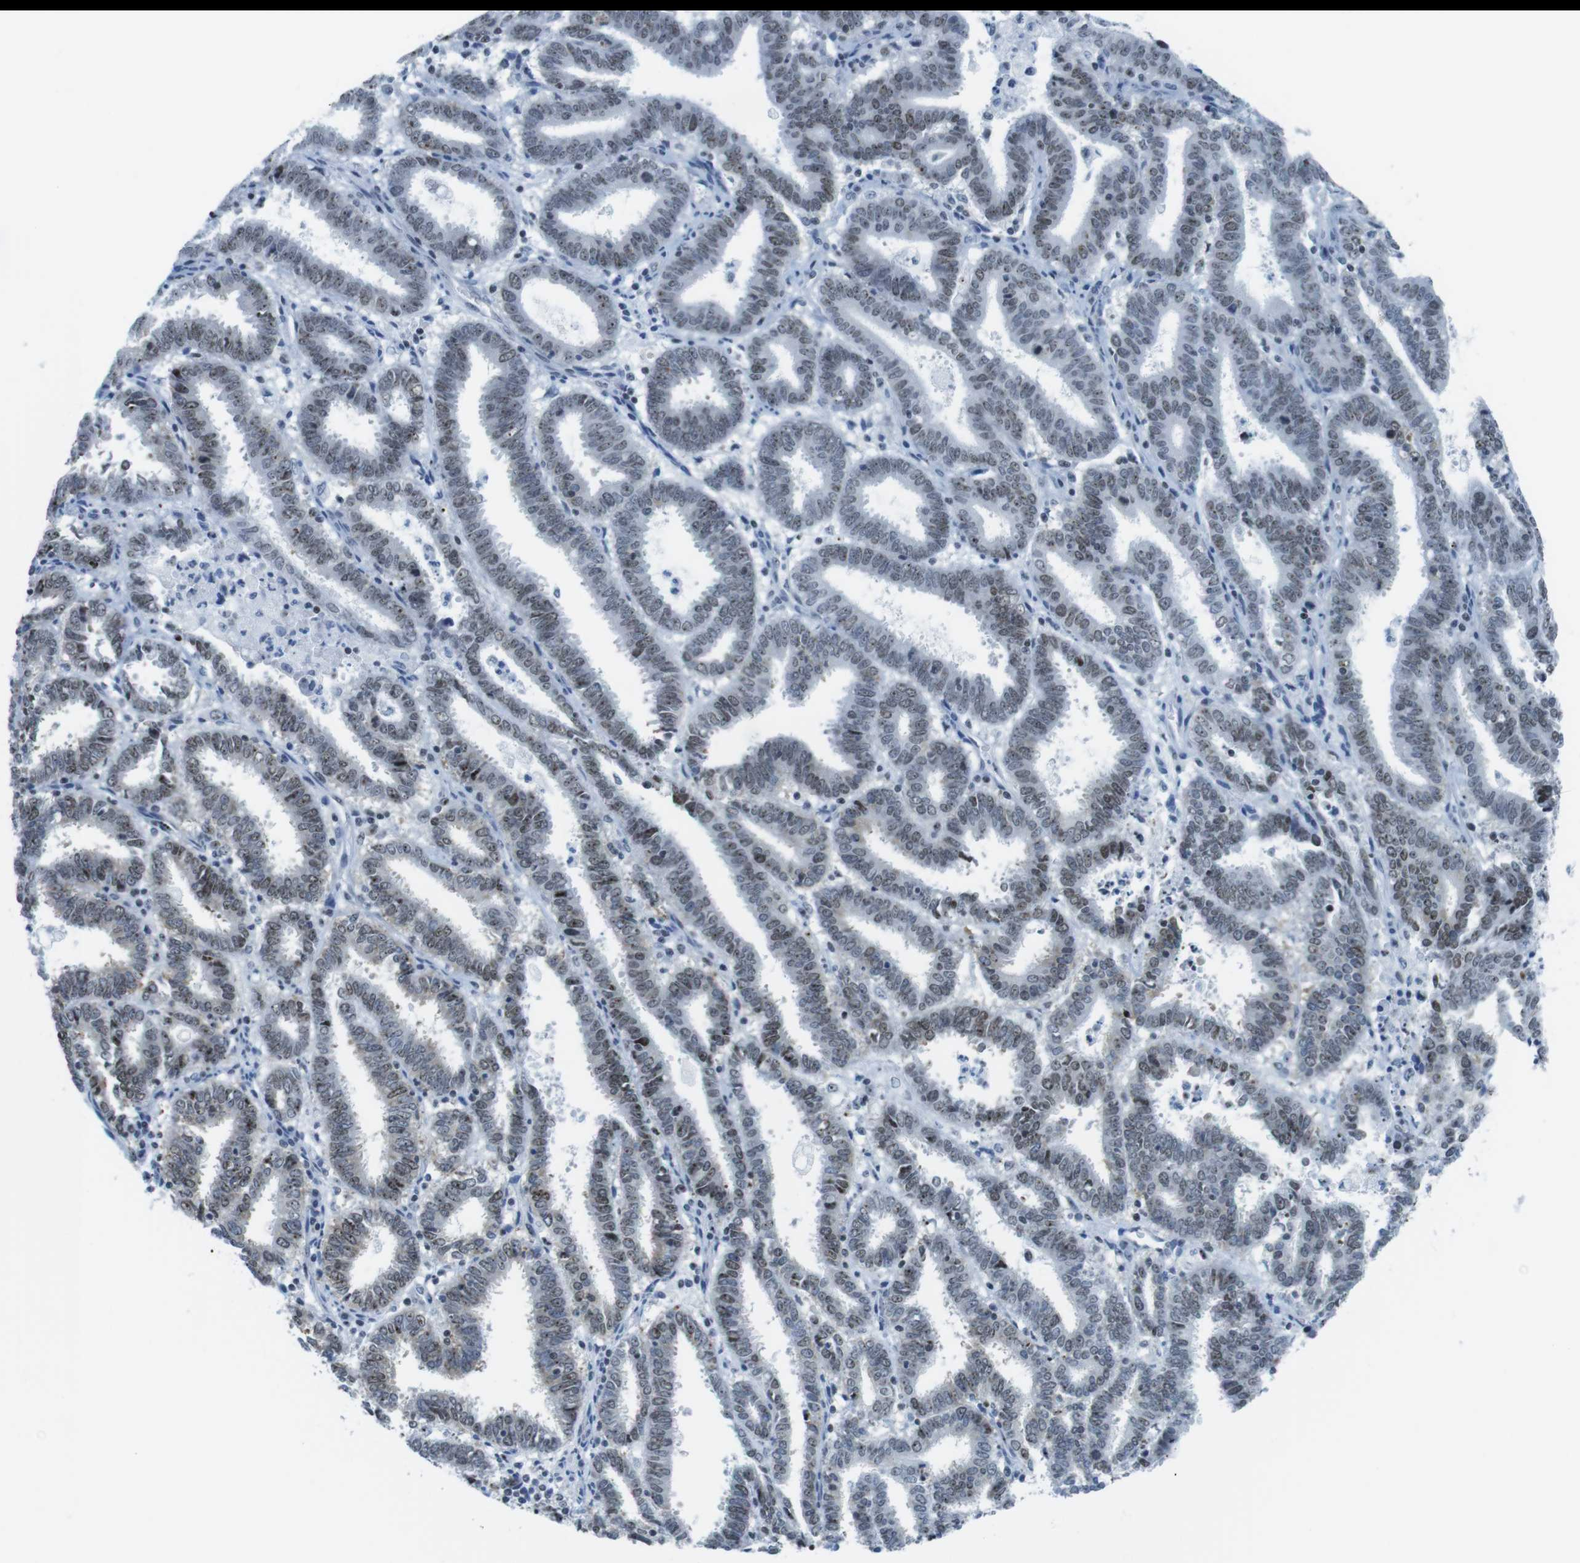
{"staining": {"intensity": "moderate", "quantity": ">75%", "location": "nuclear"}, "tissue": "endometrial cancer", "cell_type": "Tumor cells", "image_type": "cancer", "snomed": [{"axis": "morphology", "description": "Adenocarcinoma, NOS"}, {"axis": "topography", "description": "Uterus"}], "caption": "A medium amount of moderate nuclear staining is present in approximately >75% of tumor cells in endometrial adenocarcinoma tissue.", "gene": "NIFK", "patient": {"sex": "female", "age": 83}}